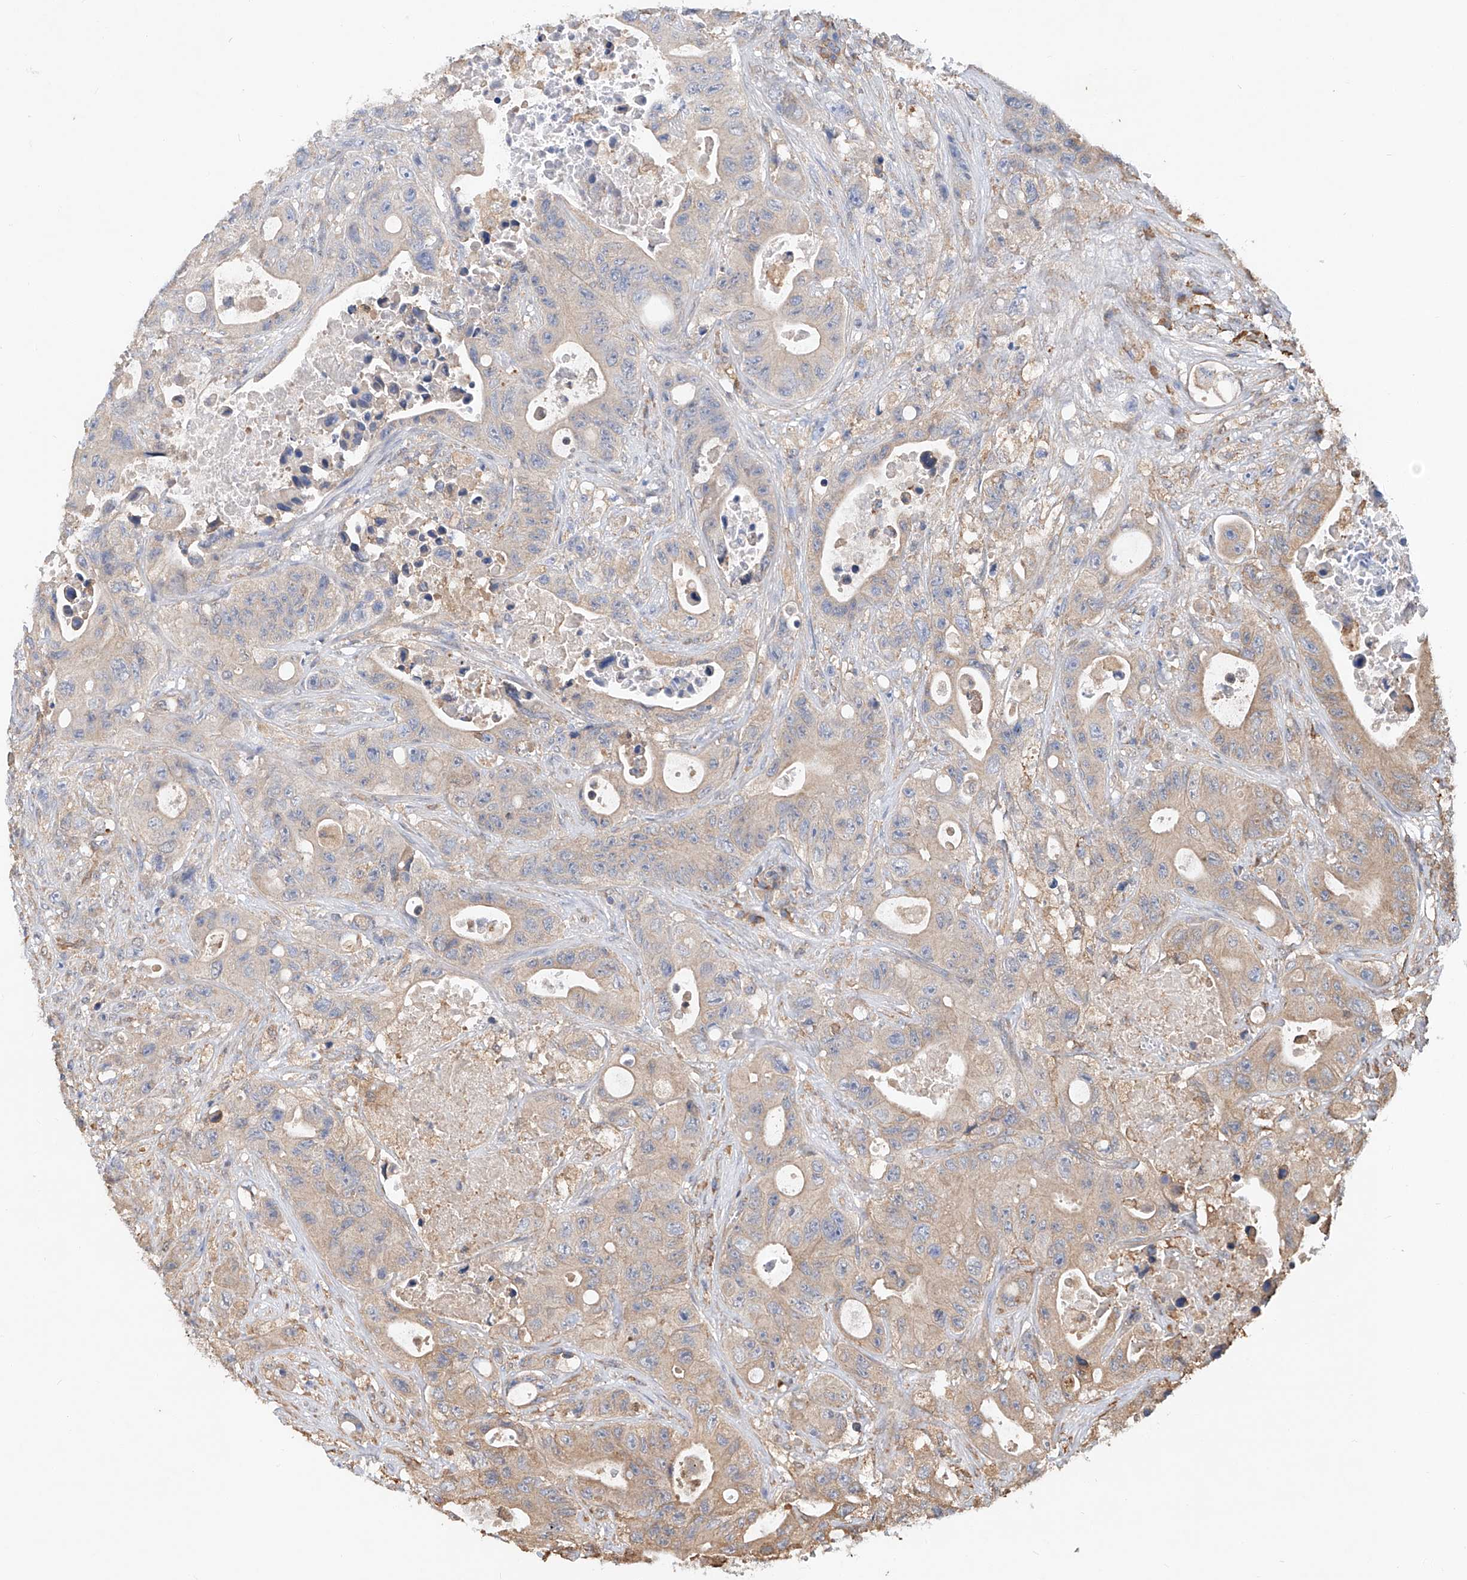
{"staining": {"intensity": "weak", "quantity": "<25%", "location": "cytoplasmic/membranous"}, "tissue": "colorectal cancer", "cell_type": "Tumor cells", "image_type": "cancer", "snomed": [{"axis": "morphology", "description": "Adenocarcinoma, NOS"}, {"axis": "topography", "description": "Colon"}], "caption": "A photomicrograph of human colorectal cancer (adenocarcinoma) is negative for staining in tumor cells.", "gene": "RILPL2", "patient": {"sex": "female", "age": 46}}